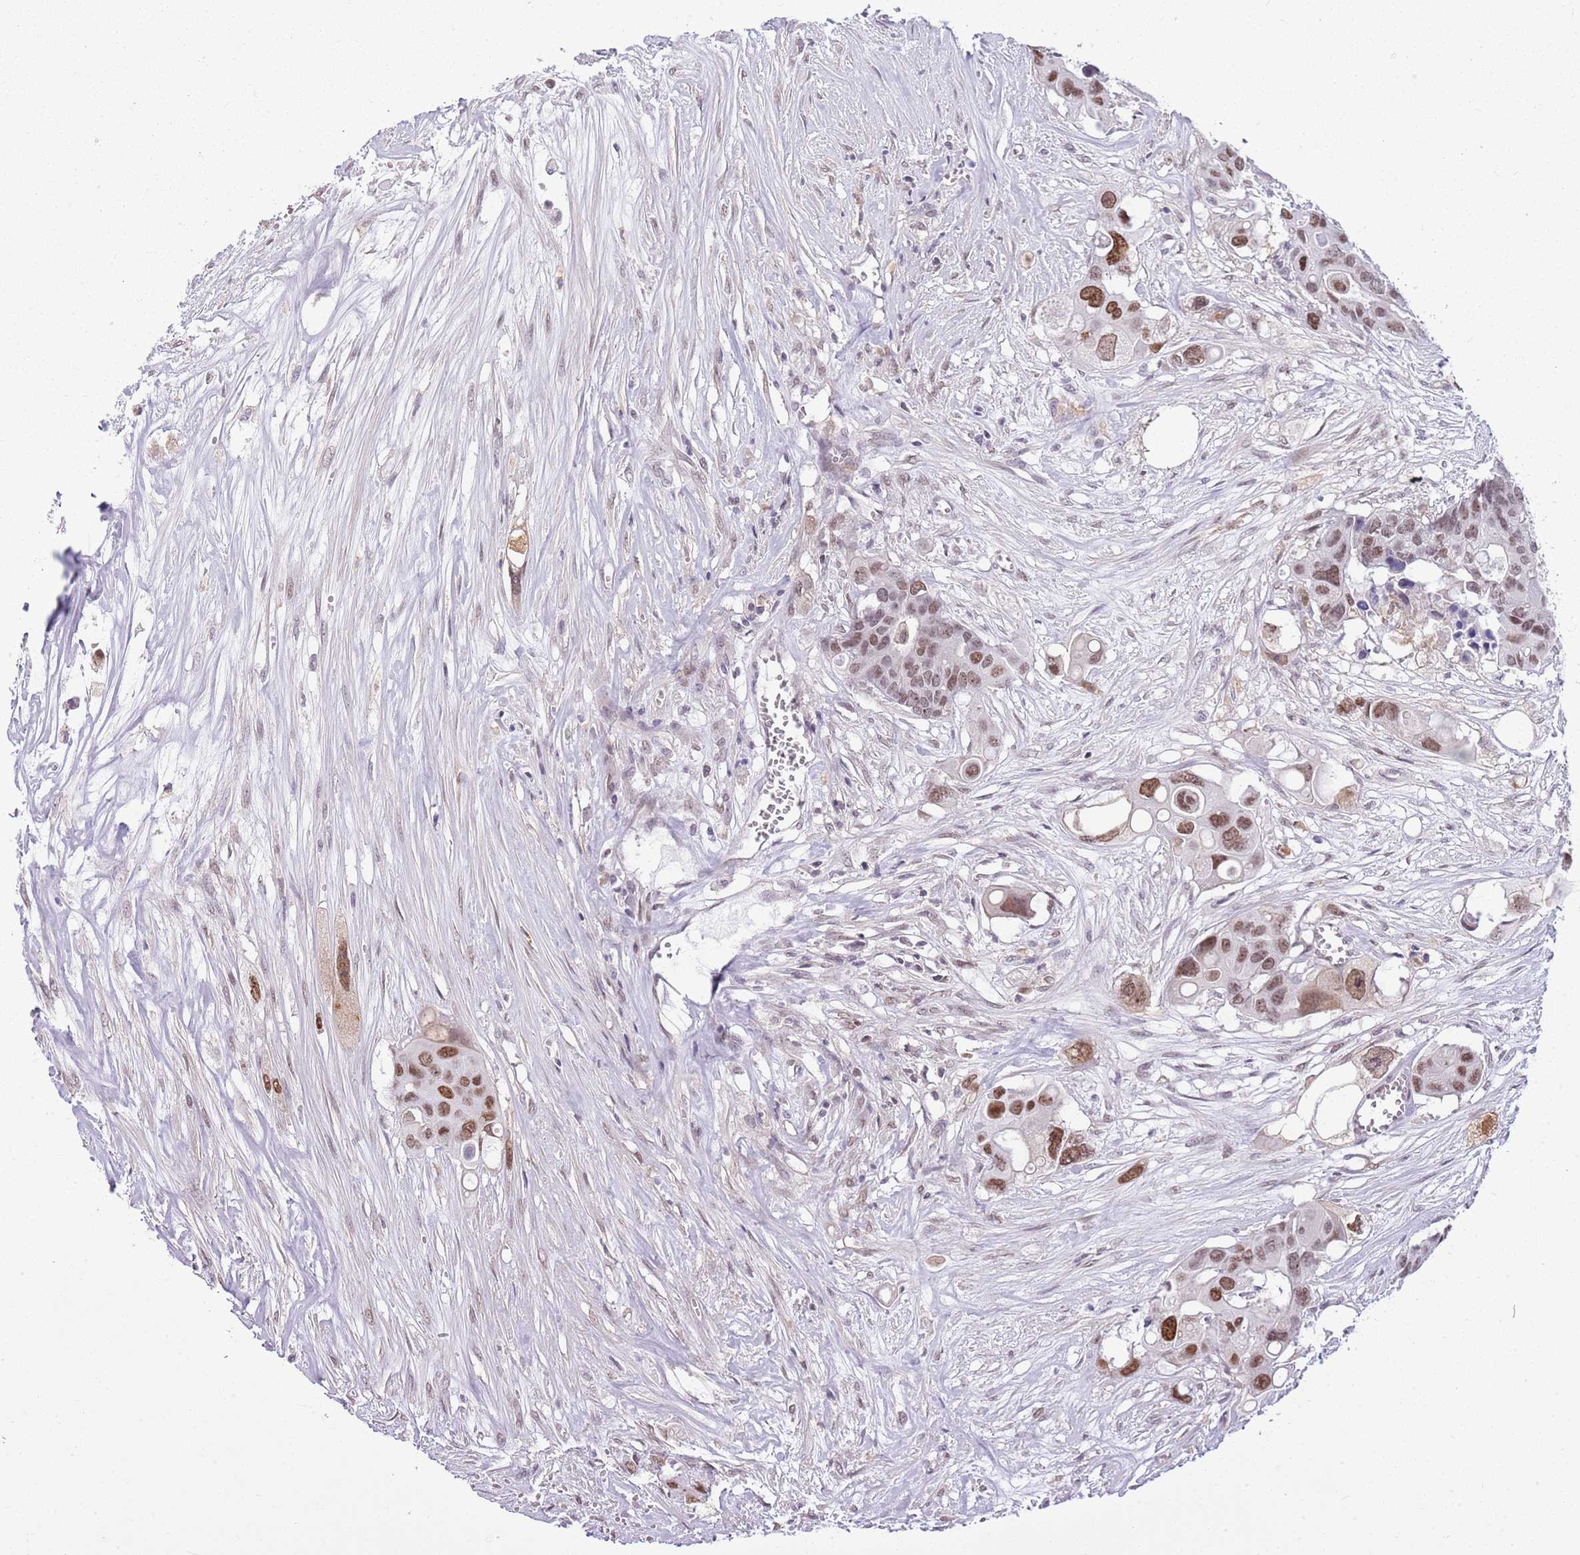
{"staining": {"intensity": "moderate", "quantity": ">75%", "location": "nuclear"}, "tissue": "colorectal cancer", "cell_type": "Tumor cells", "image_type": "cancer", "snomed": [{"axis": "morphology", "description": "Adenocarcinoma, NOS"}, {"axis": "topography", "description": "Colon"}], "caption": "DAB immunohistochemical staining of colorectal cancer displays moderate nuclear protein expression in approximately >75% of tumor cells.", "gene": "DHX32", "patient": {"sex": "male", "age": 77}}